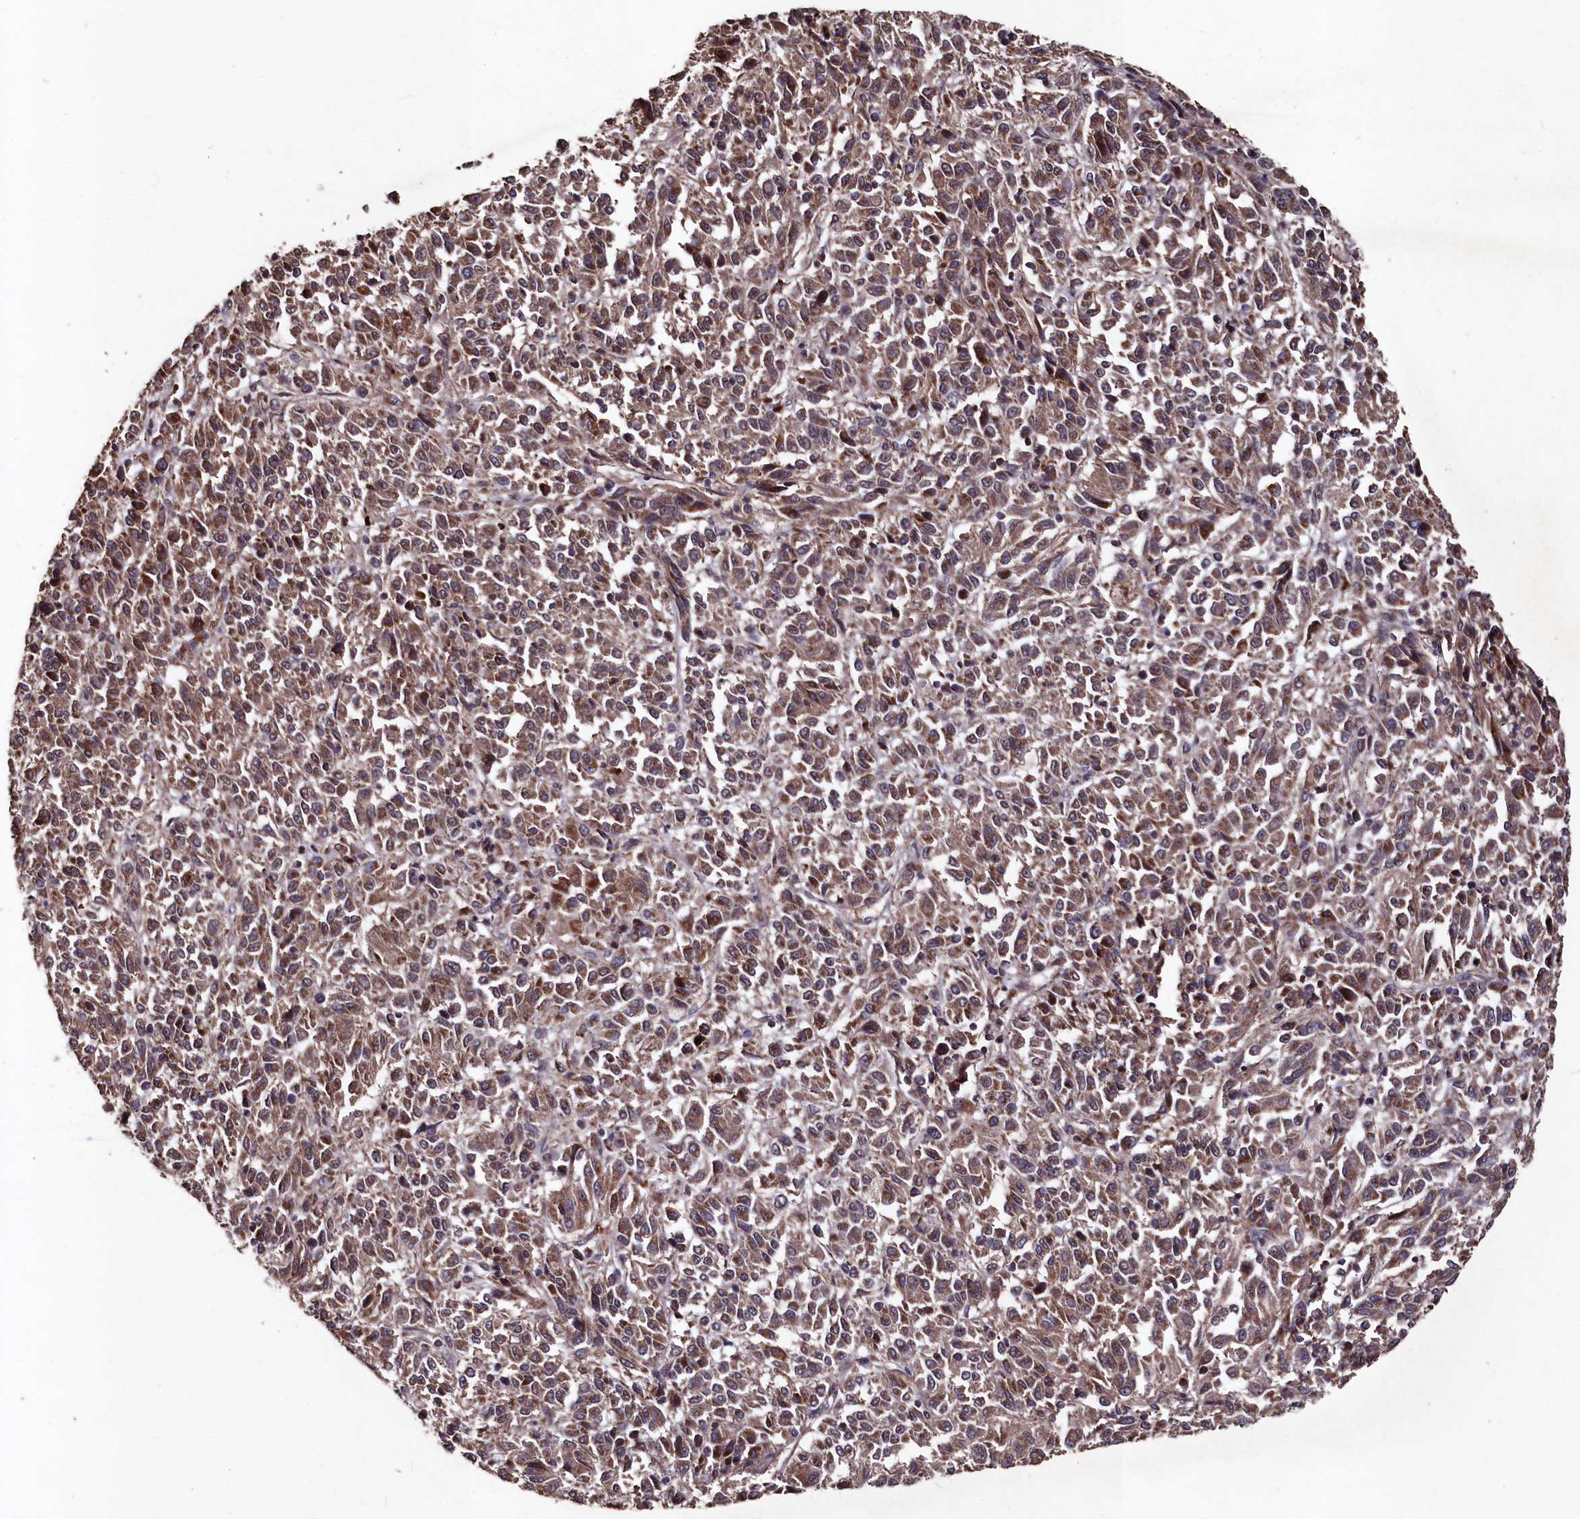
{"staining": {"intensity": "moderate", "quantity": ">75%", "location": "cytoplasmic/membranous"}, "tissue": "melanoma", "cell_type": "Tumor cells", "image_type": "cancer", "snomed": [{"axis": "morphology", "description": "Malignant melanoma, Metastatic site"}, {"axis": "topography", "description": "Lung"}], "caption": "Malignant melanoma (metastatic site) tissue displays moderate cytoplasmic/membranous staining in approximately >75% of tumor cells, visualized by immunohistochemistry.", "gene": "MYO1H", "patient": {"sex": "male", "age": 64}}